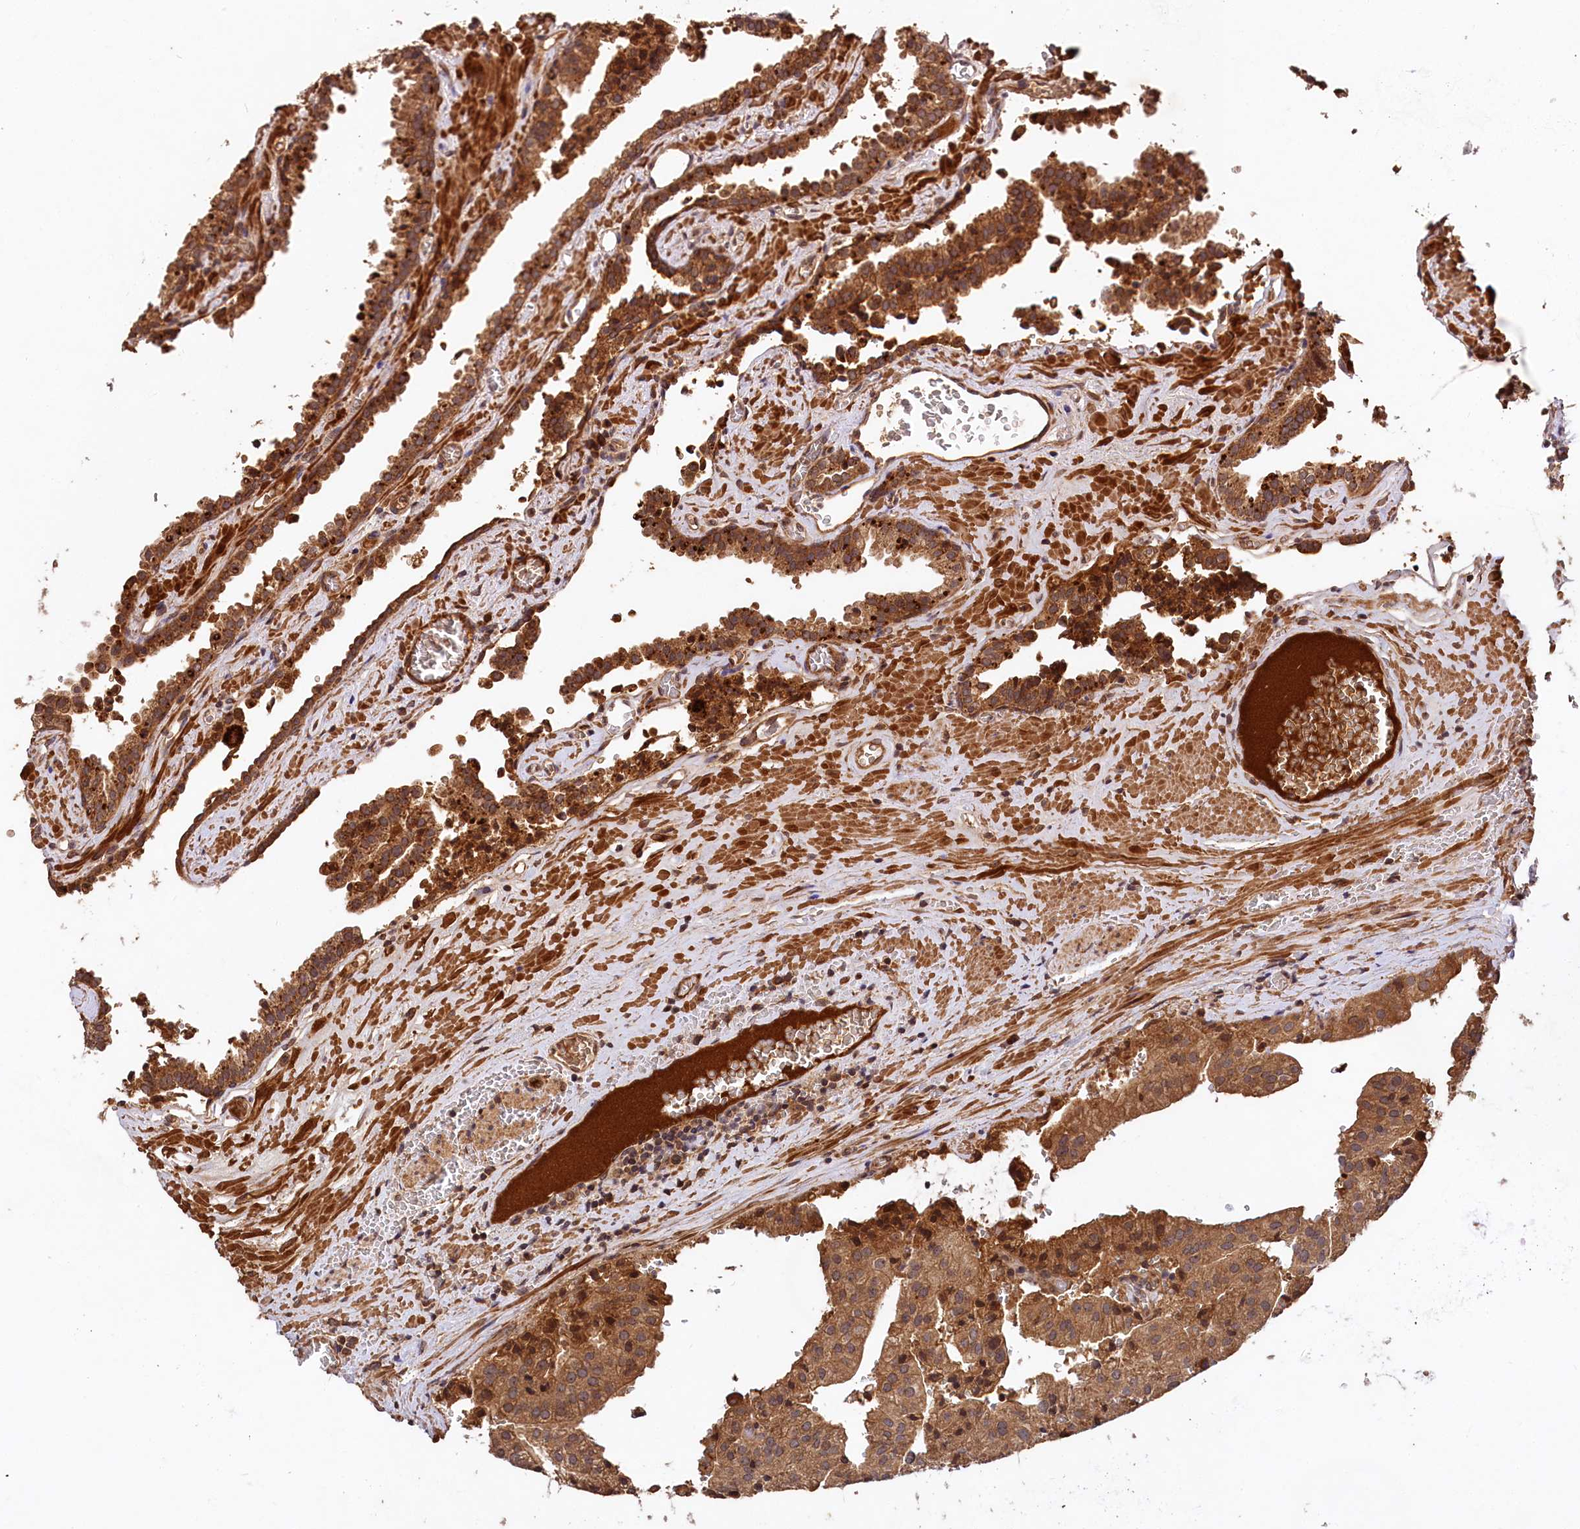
{"staining": {"intensity": "moderate", "quantity": ">75%", "location": "cytoplasmic/membranous"}, "tissue": "prostate cancer", "cell_type": "Tumor cells", "image_type": "cancer", "snomed": [{"axis": "morphology", "description": "Adenocarcinoma, High grade"}, {"axis": "topography", "description": "Prostate"}], "caption": "Moderate cytoplasmic/membranous protein expression is present in approximately >75% of tumor cells in prostate cancer (adenocarcinoma (high-grade)).", "gene": "MCF2L2", "patient": {"sex": "male", "age": 68}}